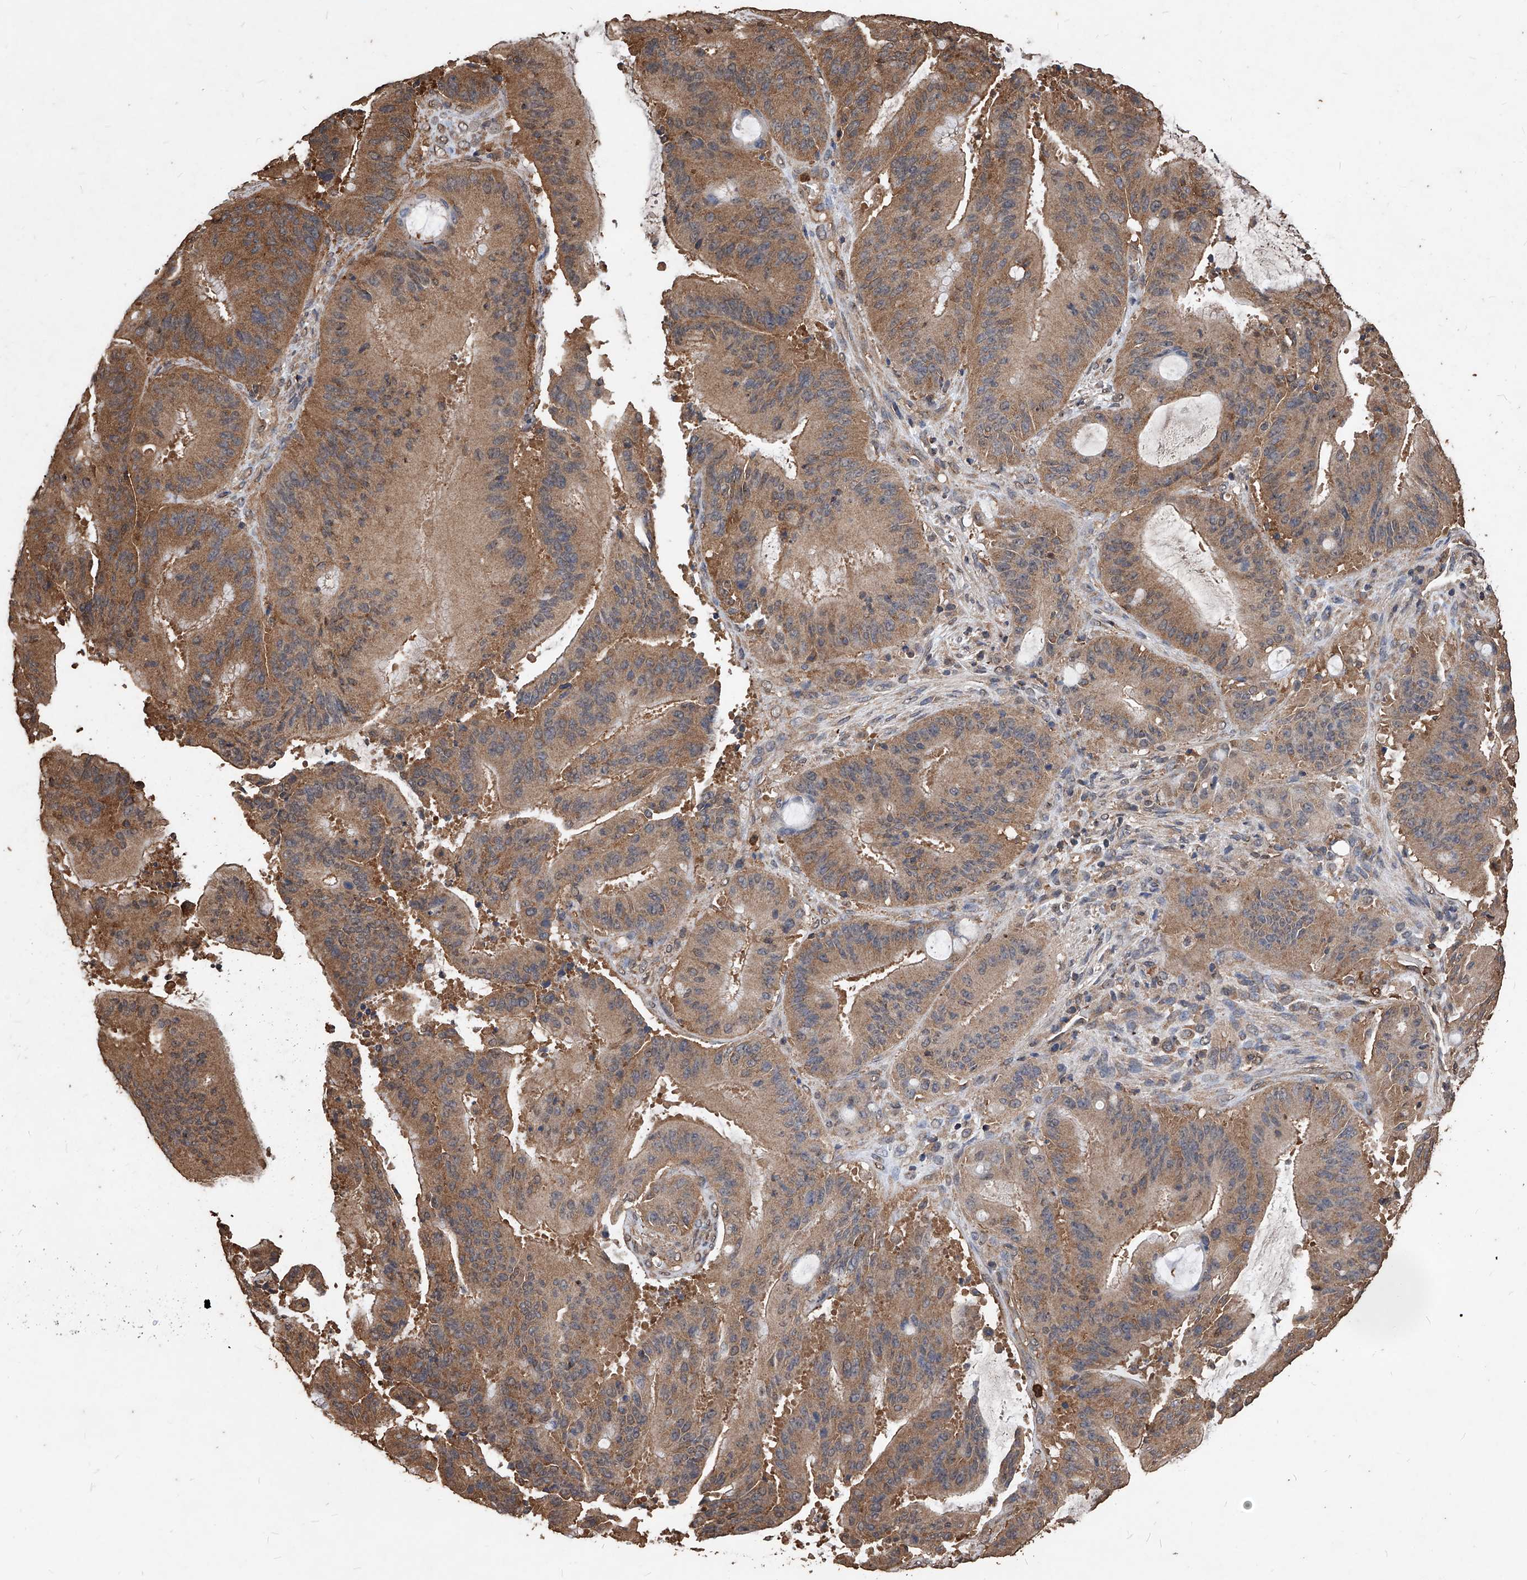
{"staining": {"intensity": "moderate", "quantity": ">75%", "location": "cytoplasmic/membranous"}, "tissue": "liver cancer", "cell_type": "Tumor cells", "image_type": "cancer", "snomed": [{"axis": "morphology", "description": "Normal tissue, NOS"}, {"axis": "morphology", "description": "Cholangiocarcinoma"}, {"axis": "topography", "description": "Liver"}, {"axis": "topography", "description": "Peripheral nerve tissue"}], "caption": "Cholangiocarcinoma (liver) tissue demonstrates moderate cytoplasmic/membranous staining in about >75% of tumor cells, visualized by immunohistochemistry.", "gene": "UCP2", "patient": {"sex": "female", "age": 73}}